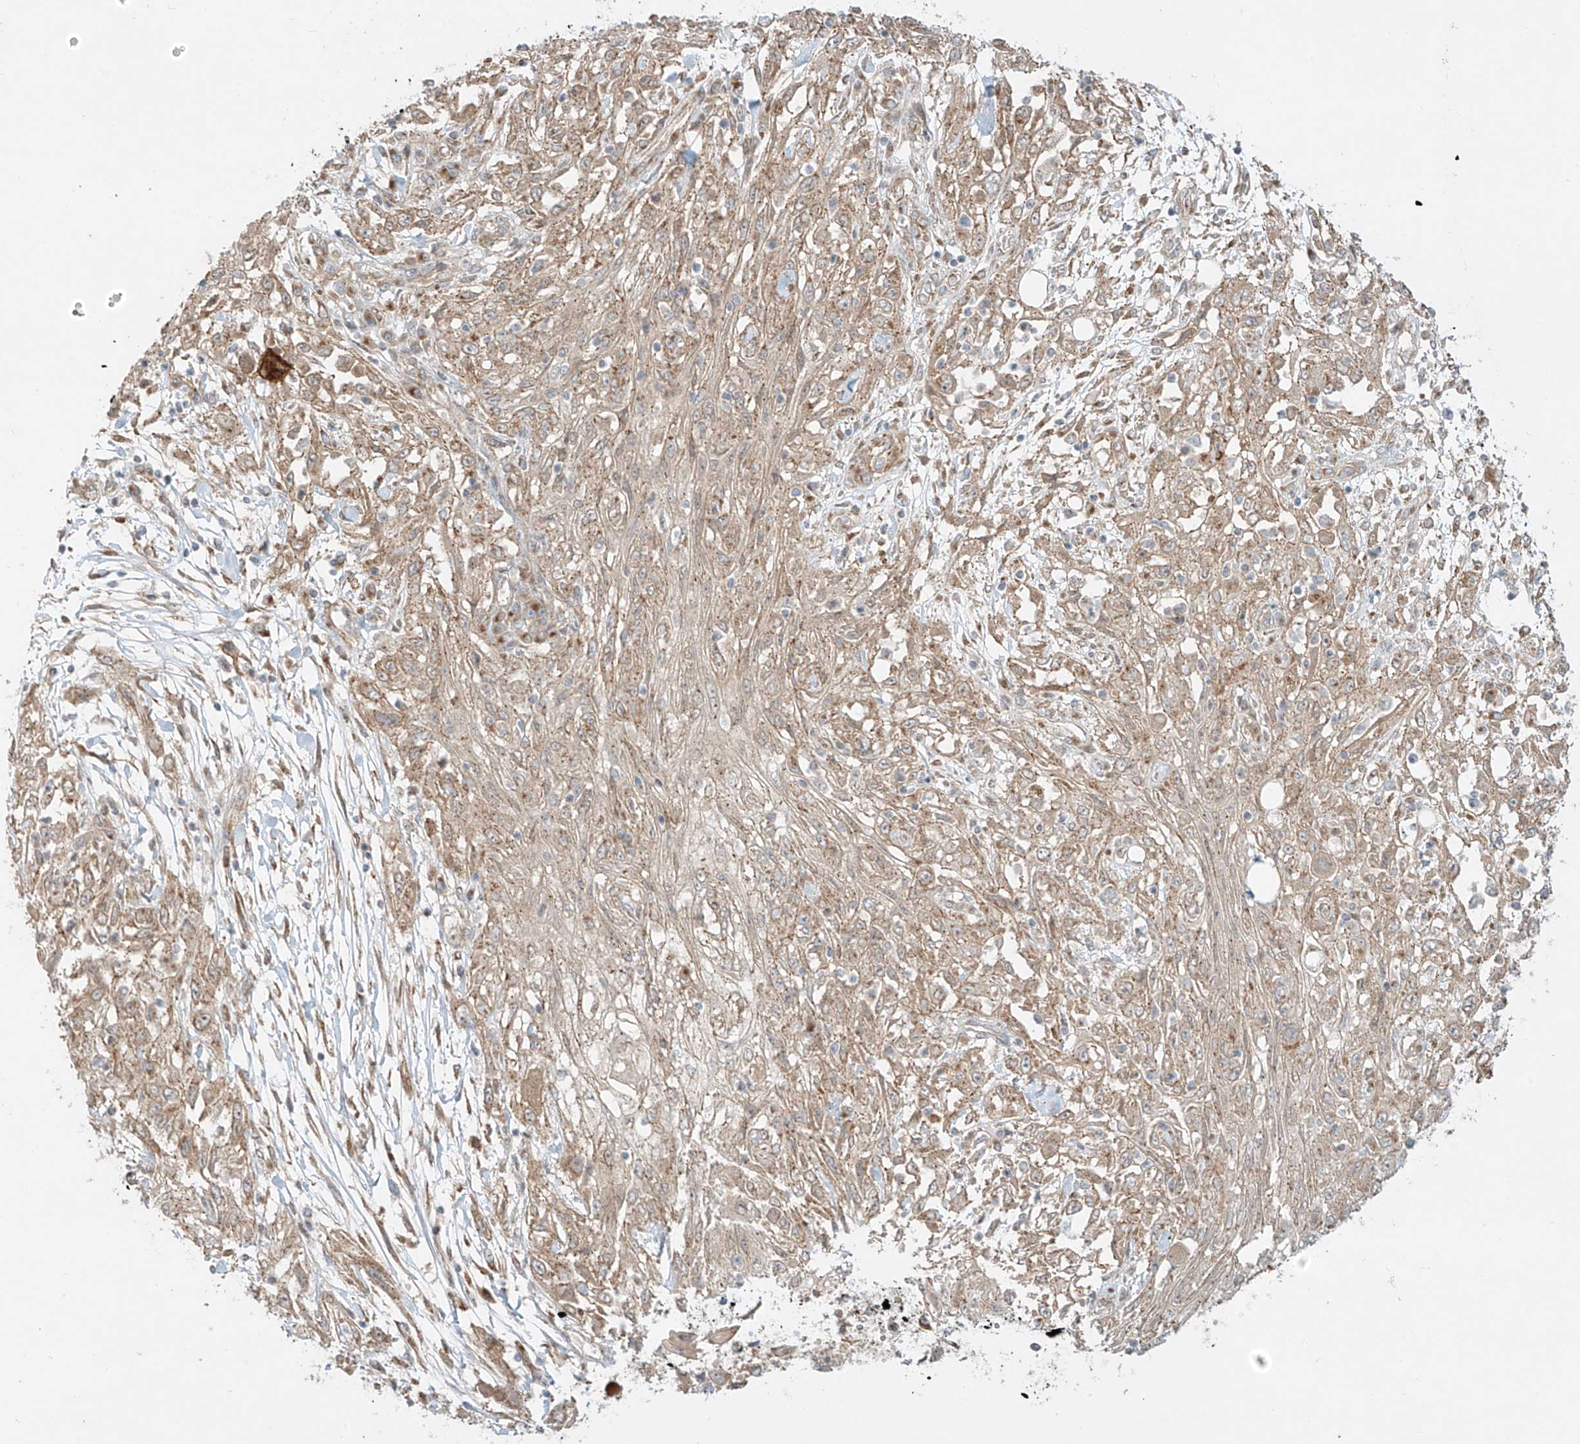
{"staining": {"intensity": "weak", "quantity": ">75%", "location": "cytoplasmic/membranous"}, "tissue": "skin cancer", "cell_type": "Tumor cells", "image_type": "cancer", "snomed": [{"axis": "morphology", "description": "Squamous cell carcinoma, NOS"}, {"axis": "morphology", "description": "Squamous cell carcinoma, metastatic, NOS"}, {"axis": "topography", "description": "Skin"}, {"axis": "topography", "description": "Lymph node"}], "caption": "Skin cancer tissue shows weak cytoplasmic/membranous expression in approximately >75% of tumor cells (Brightfield microscopy of DAB IHC at high magnification).", "gene": "ZNF287", "patient": {"sex": "male", "age": 75}}